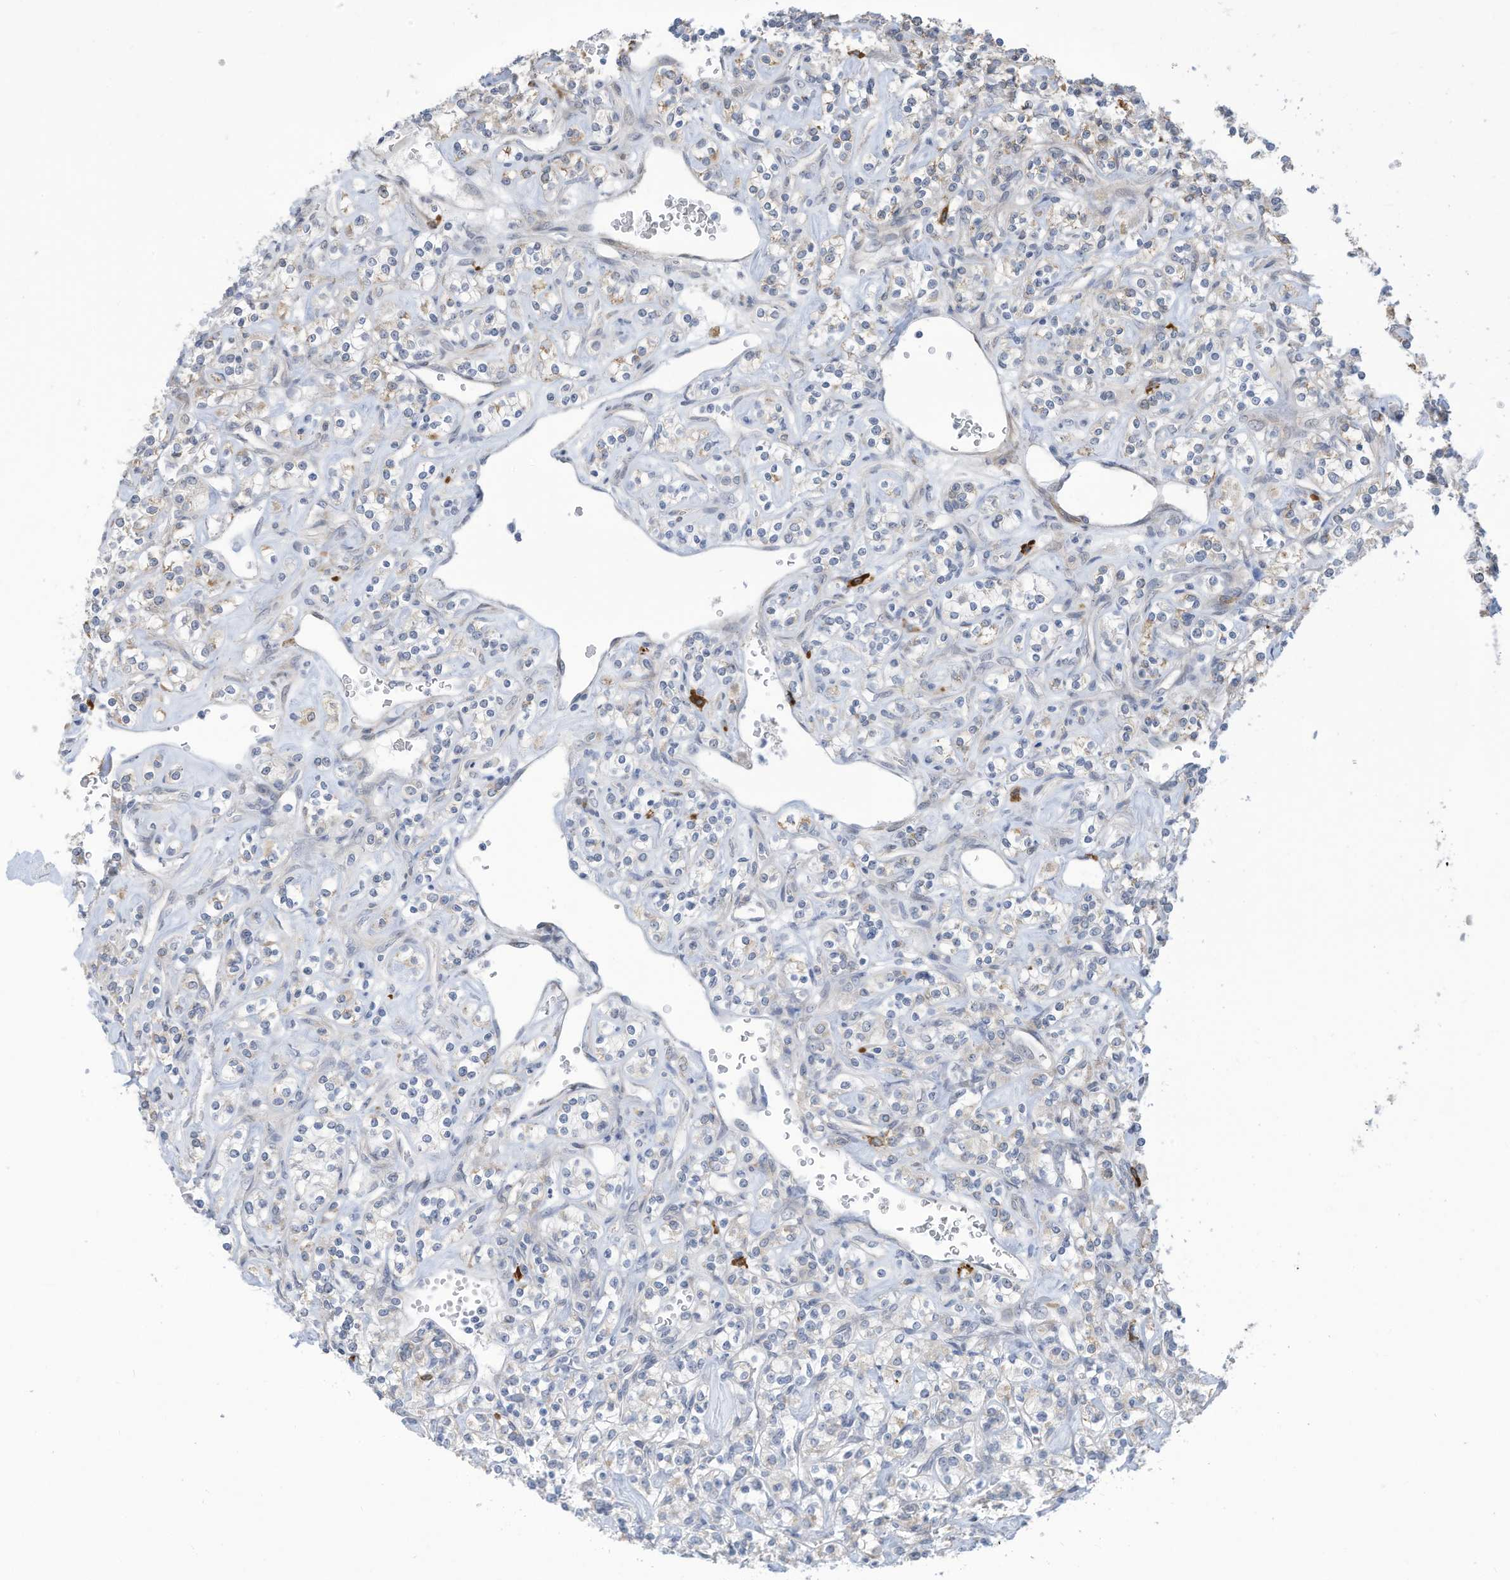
{"staining": {"intensity": "negative", "quantity": "none", "location": "none"}, "tissue": "renal cancer", "cell_type": "Tumor cells", "image_type": "cancer", "snomed": [{"axis": "morphology", "description": "Adenocarcinoma, NOS"}, {"axis": "topography", "description": "Kidney"}], "caption": "A histopathology image of renal cancer (adenocarcinoma) stained for a protein shows no brown staining in tumor cells.", "gene": "ZNF292", "patient": {"sex": "male", "age": 77}}